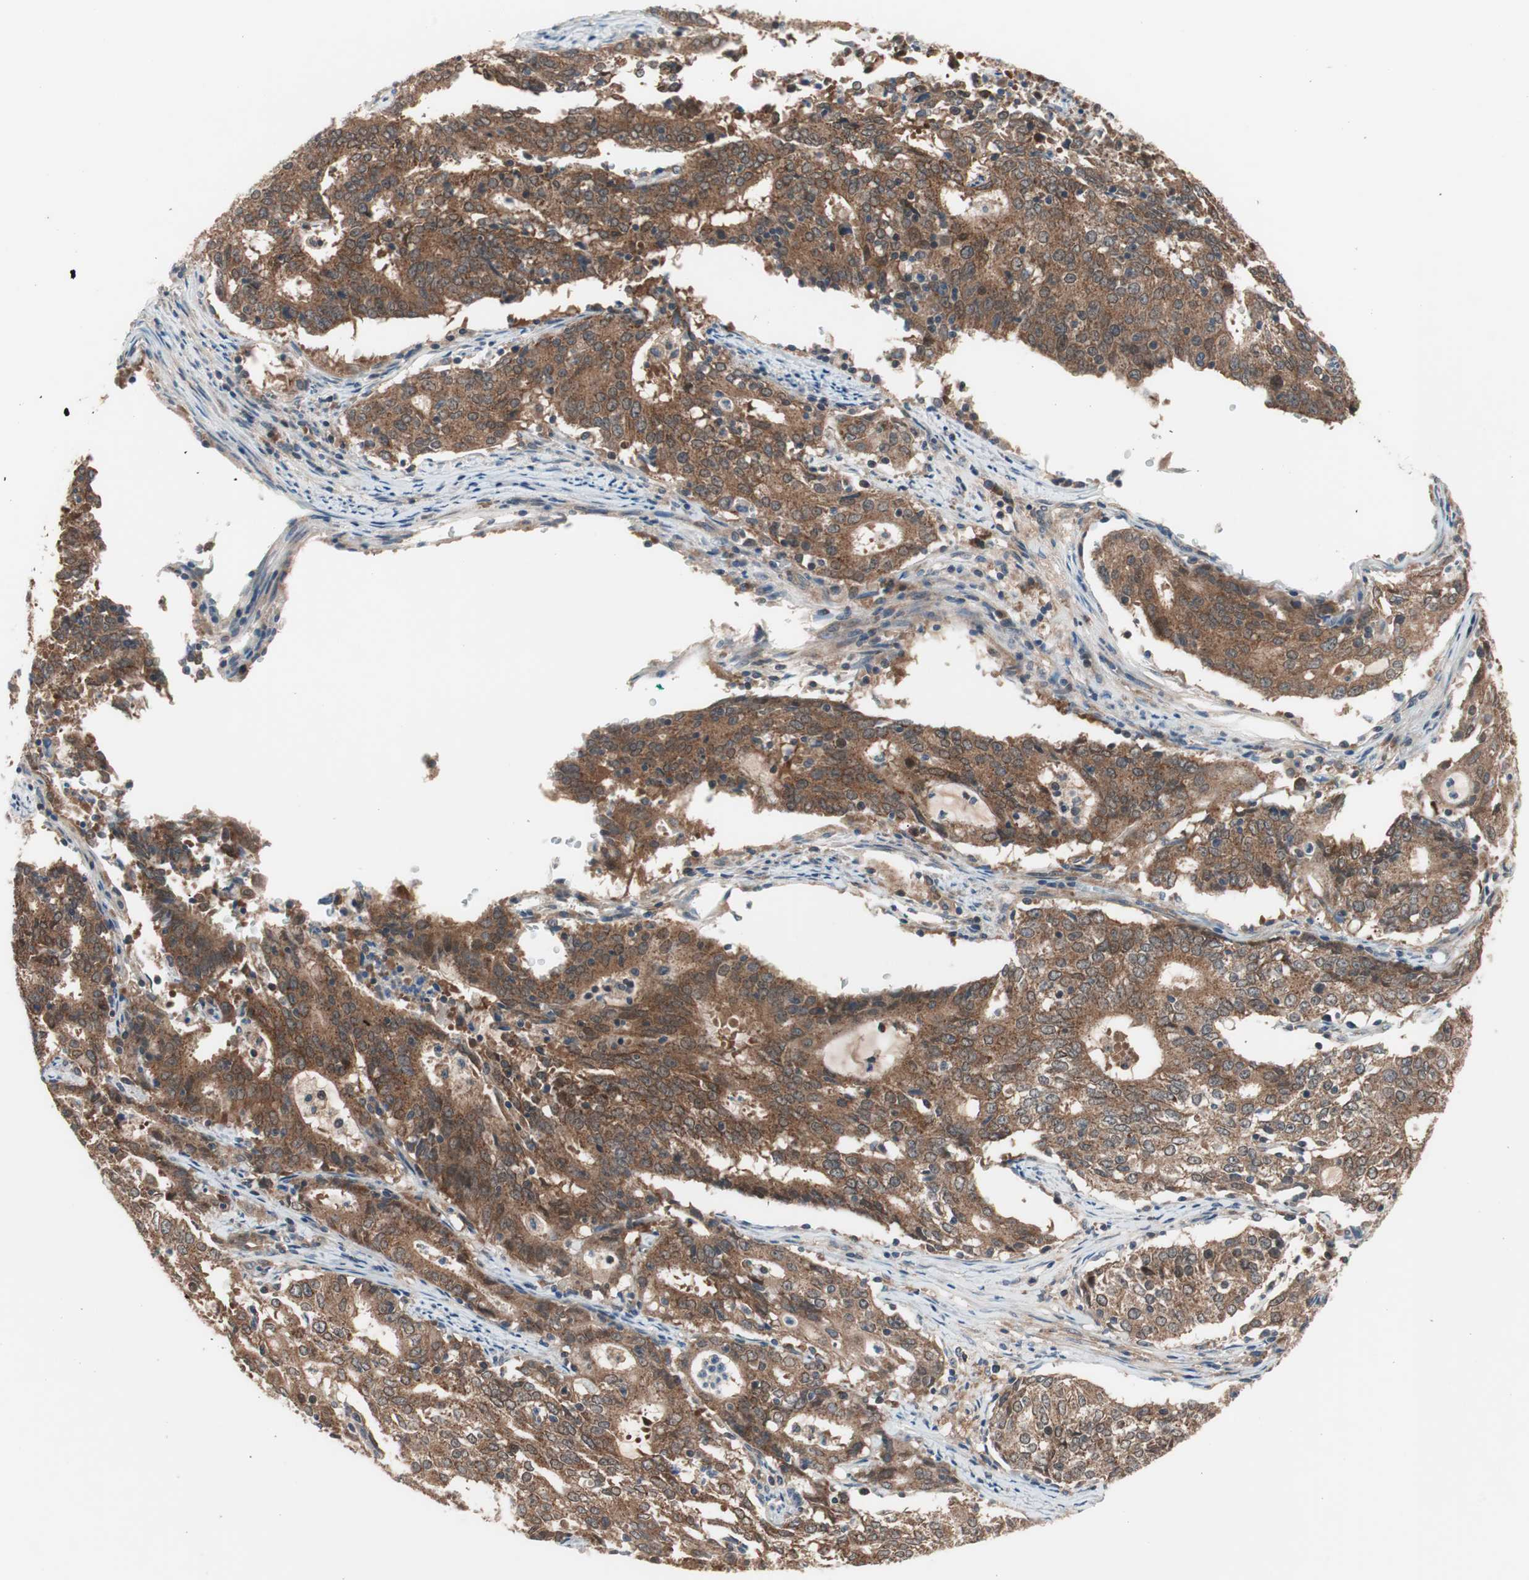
{"staining": {"intensity": "strong", "quantity": ">75%", "location": "cytoplasmic/membranous"}, "tissue": "cervical cancer", "cell_type": "Tumor cells", "image_type": "cancer", "snomed": [{"axis": "morphology", "description": "Adenocarcinoma, NOS"}, {"axis": "topography", "description": "Cervix"}], "caption": "Brown immunohistochemical staining in human cervical cancer (adenocarcinoma) shows strong cytoplasmic/membranous staining in approximately >75% of tumor cells.", "gene": "HMBS", "patient": {"sex": "female", "age": 44}}